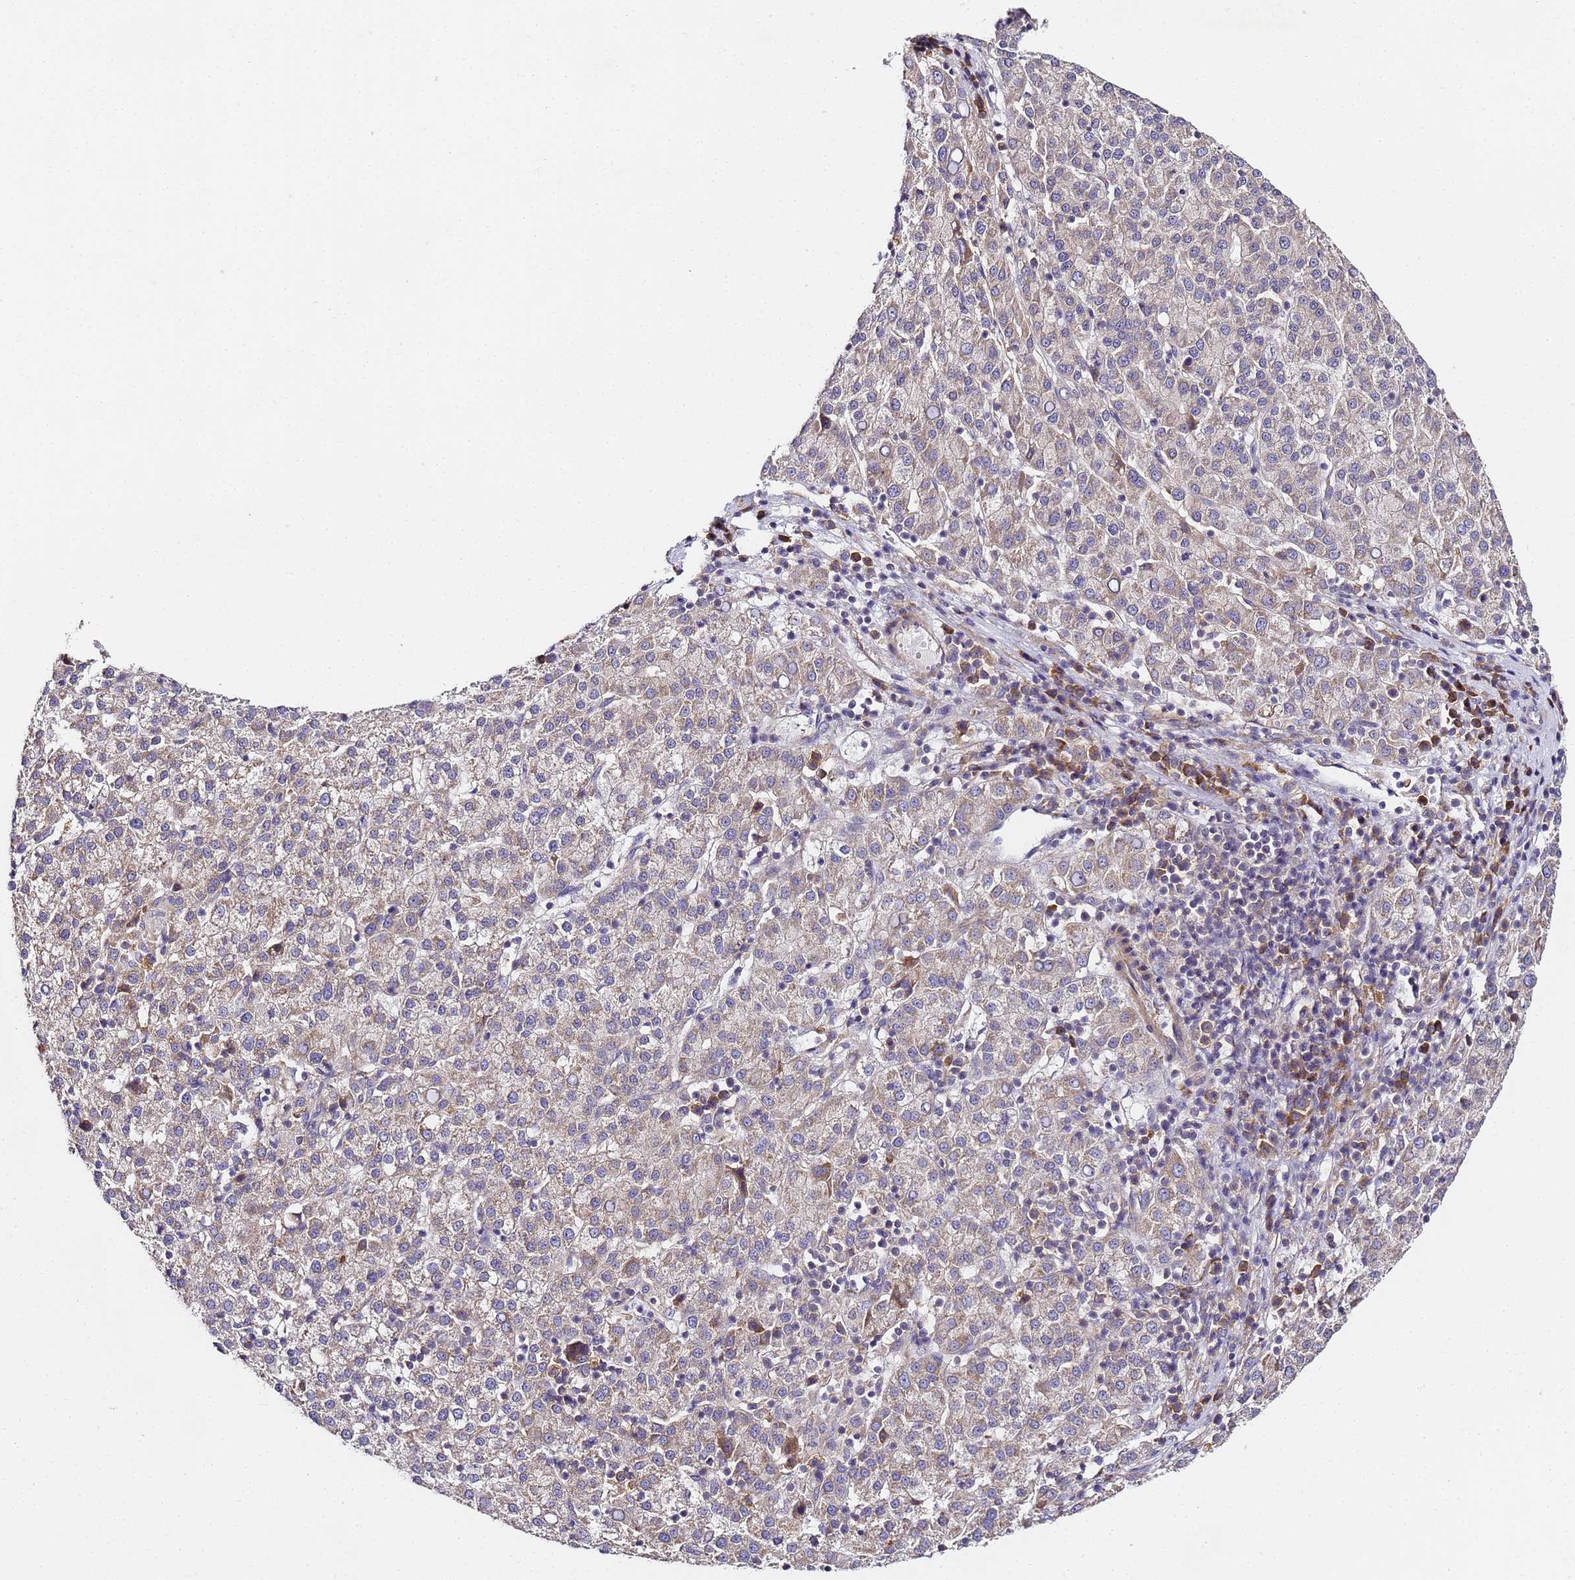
{"staining": {"intensity": "moderate", "quantity": "25%-75%", "location": "cytoplasmic/membranous"}, "tissue": "liver cancer", "cell_type": "Tumor cells", "image_type": "cancer", "snomed": [{"axis": "morphology", "description": "Carcinoma, Hepatocellular, NOS"}, {"axis": "topography", "description": "Liver"}], "caption": "An image of human liver cancer (hepatocellular carcinoma) stained for a protein displays moderate cytoplasmic/membranous brown staining in tumor cells. The protein is stained brown, and the nuclei are stained in blue (DAB IHC with brightfield microscopy, high magnification).", "gene": "RPL13A", "patient": {"sex": "female", "age": 58}}